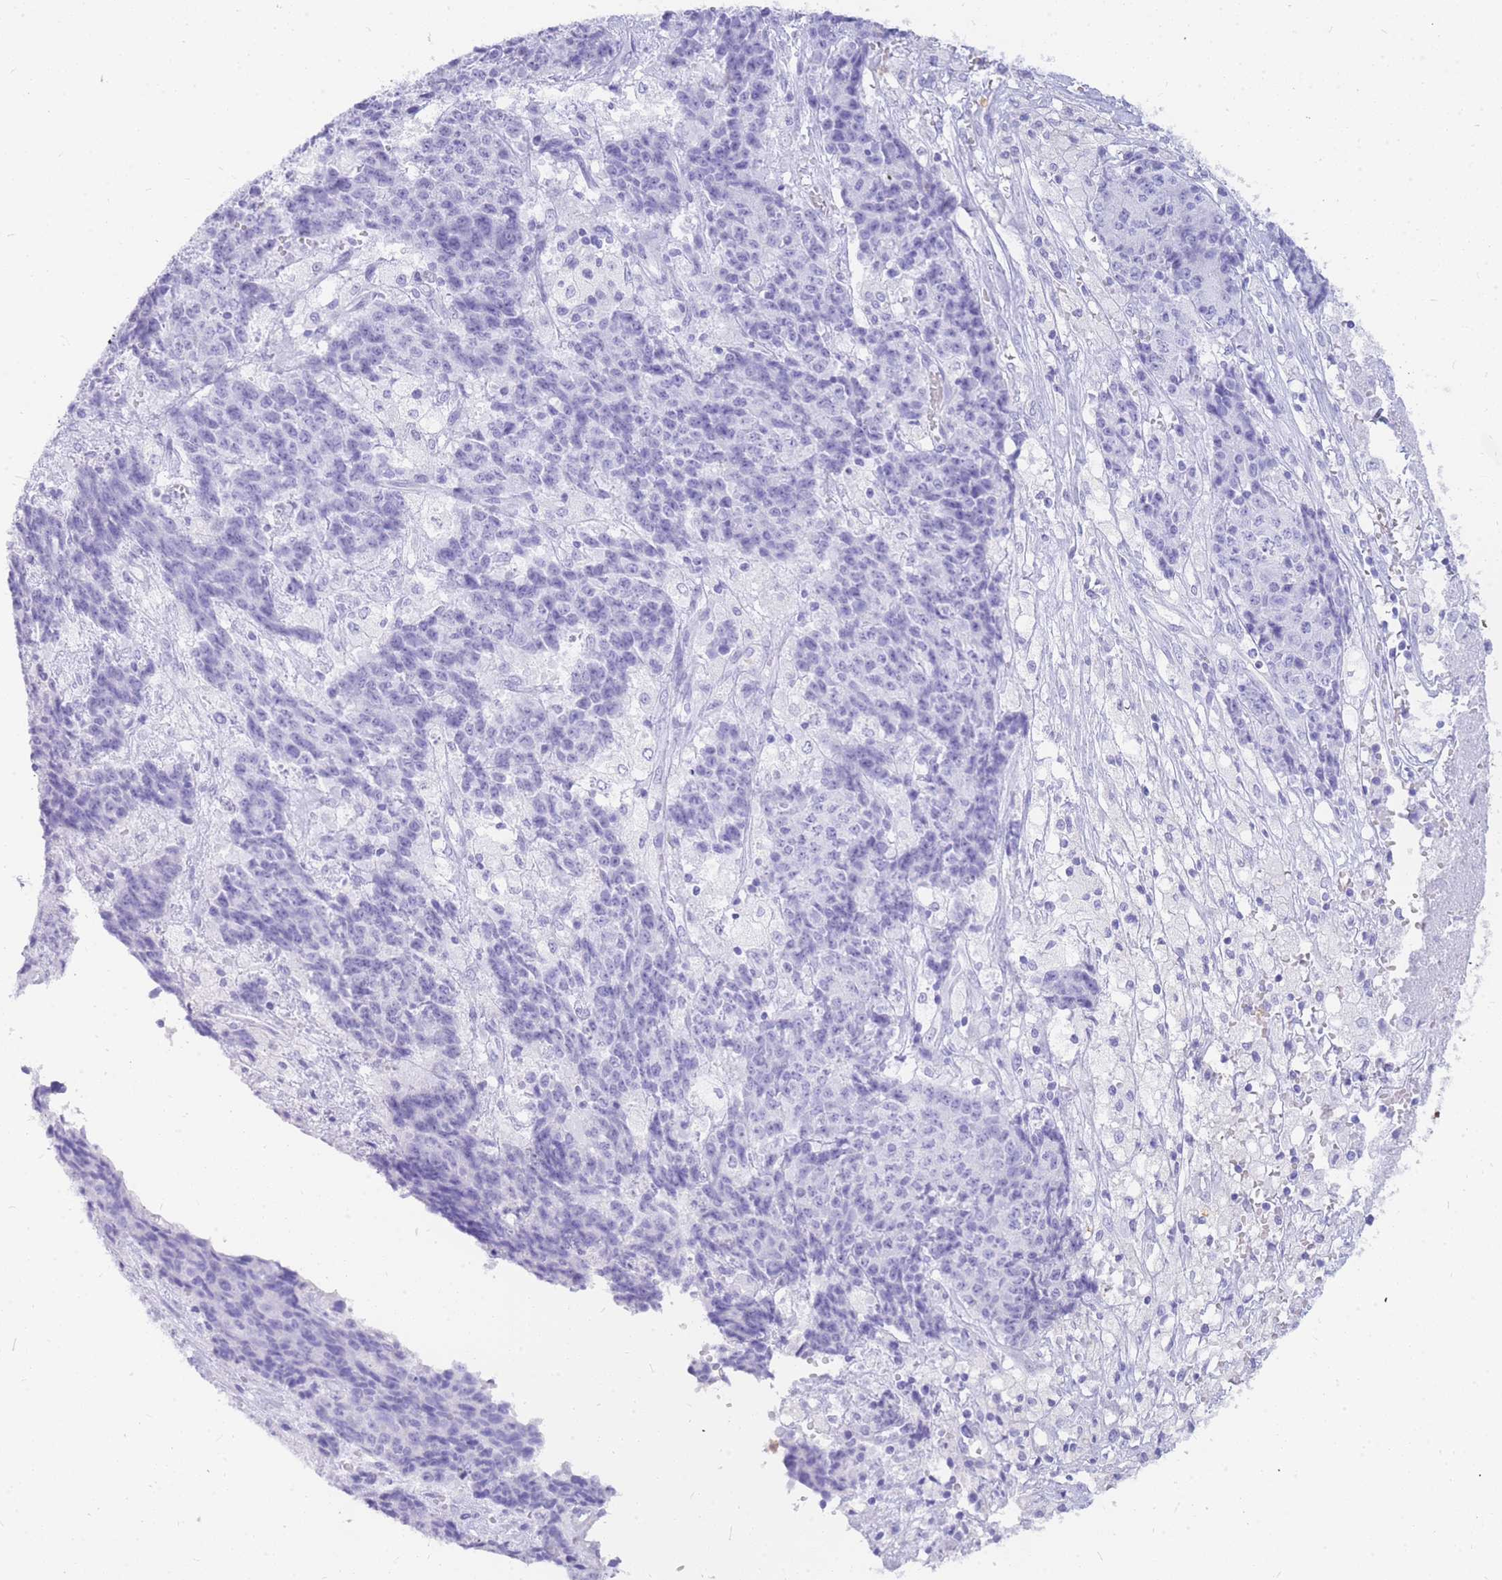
{"staining": {"intensity": "negative", "quantity": "none", "location": "none"}, "tissue": "ovarian cancer", "cell_type": "Tumor cells", "image_type": "cancer", "snomed": [{"axis": "morphology", "description": "Carcinoma, endometroid"}, {"axis": "topography", "description": "Ovary"}], "caption": "DAB immunohistochemical staining of human ovarian cancer (endometroid carcinoma) exhibits no significant positivity in tumor cells.", "gene": "HERC1", "patient": {"sex": "female", "age": 42}}